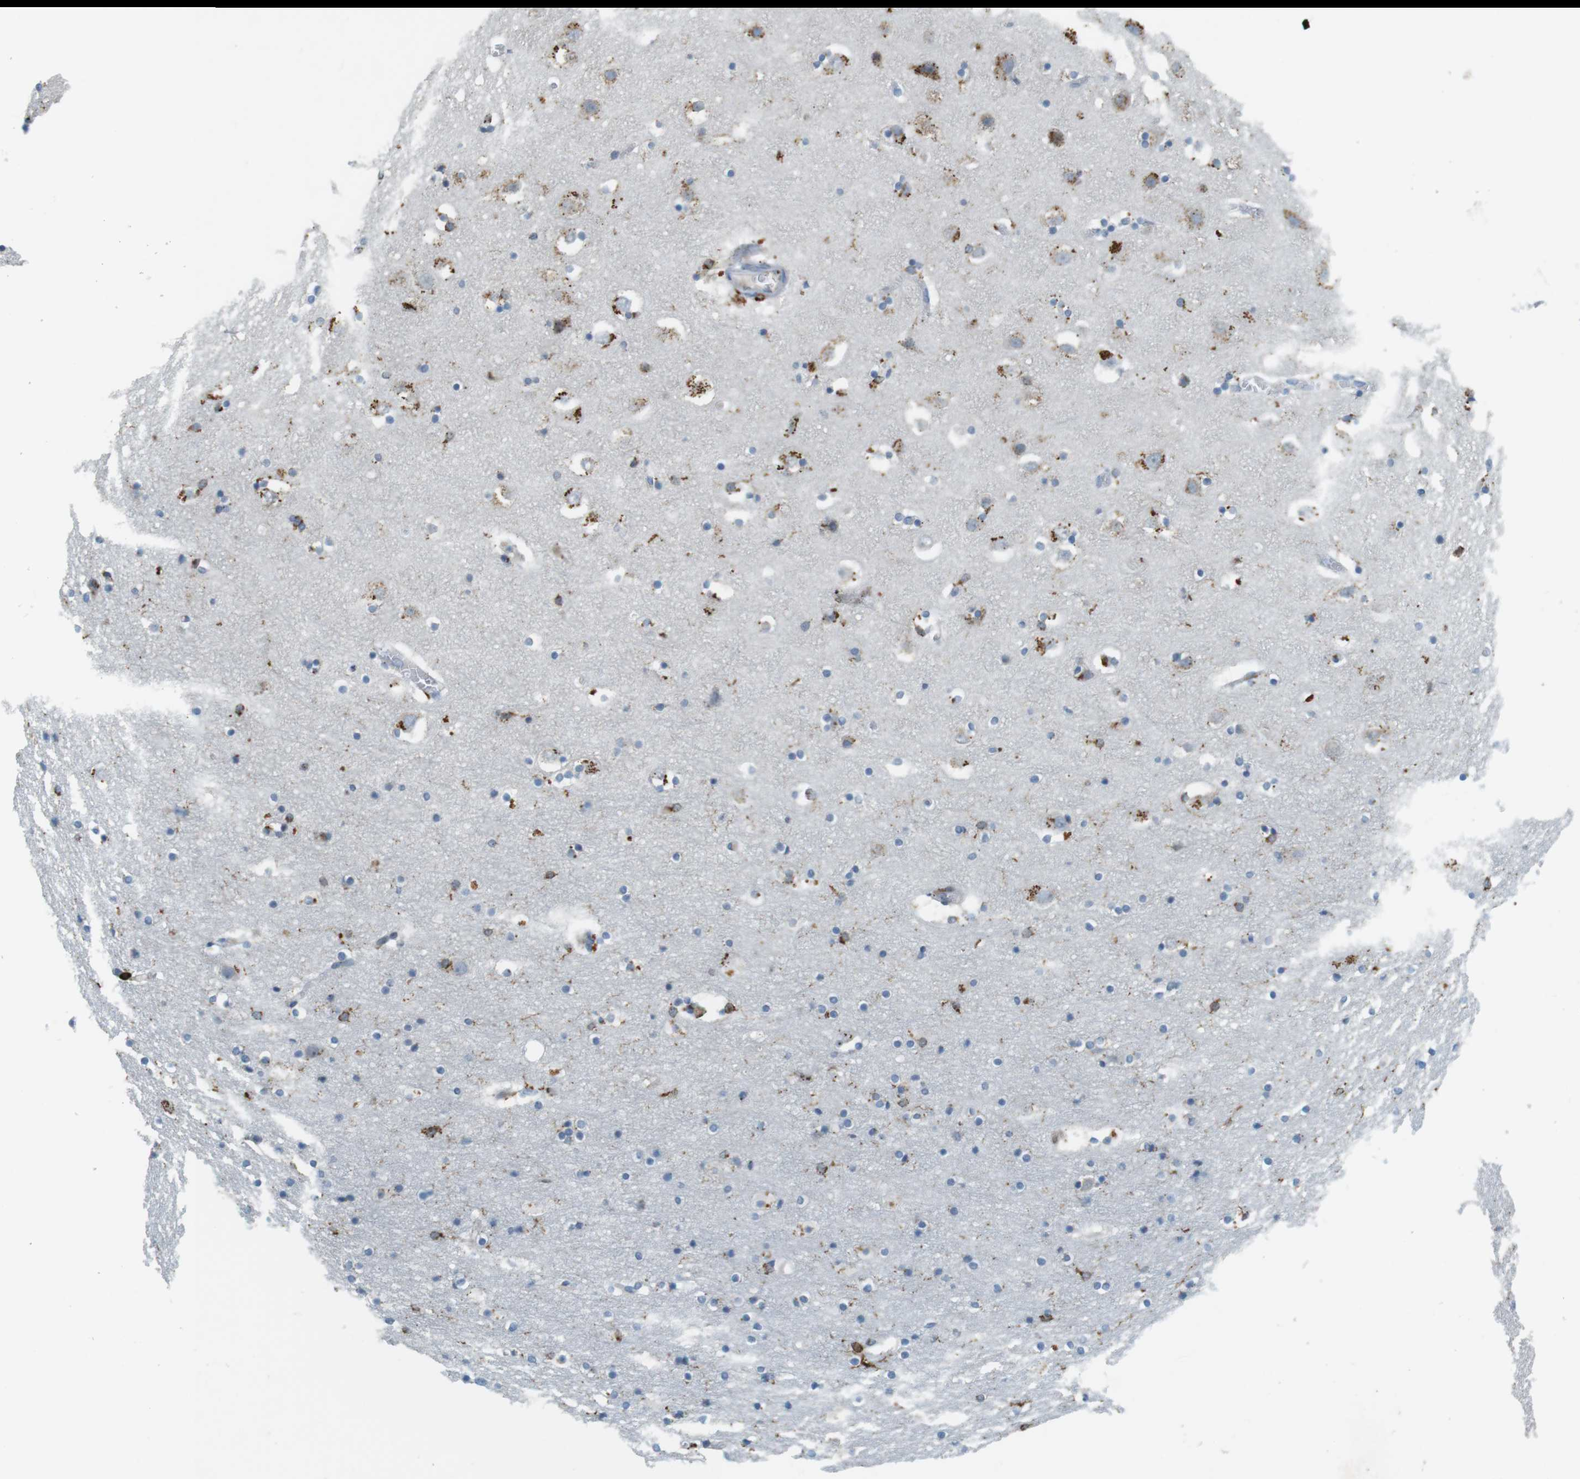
{"staining": {"intensity": "strong", "quantity": "<25%", "location": "cytoplasmic/membranous"}, "tissue": "hippocampus", "cell_type": "Glial cells", "image_type": "normal", "snomed": [{"axis": "morphology", "description": "Normal tissue, NOS"}, {"axis": "topography", "description": "Hippocampus"}], "caption": "IHC histopathology image of unremarkable hippocampus: human hippocampus stained using immunohistochemistry shows medium levels of strong protein expression localized specifically in the cytoplasmic/membranous of glial cells, appearing as a cytoplasmic/membranous brown color.", "gene": "HLA", "patient": {"sex": "male", "age": 45}}